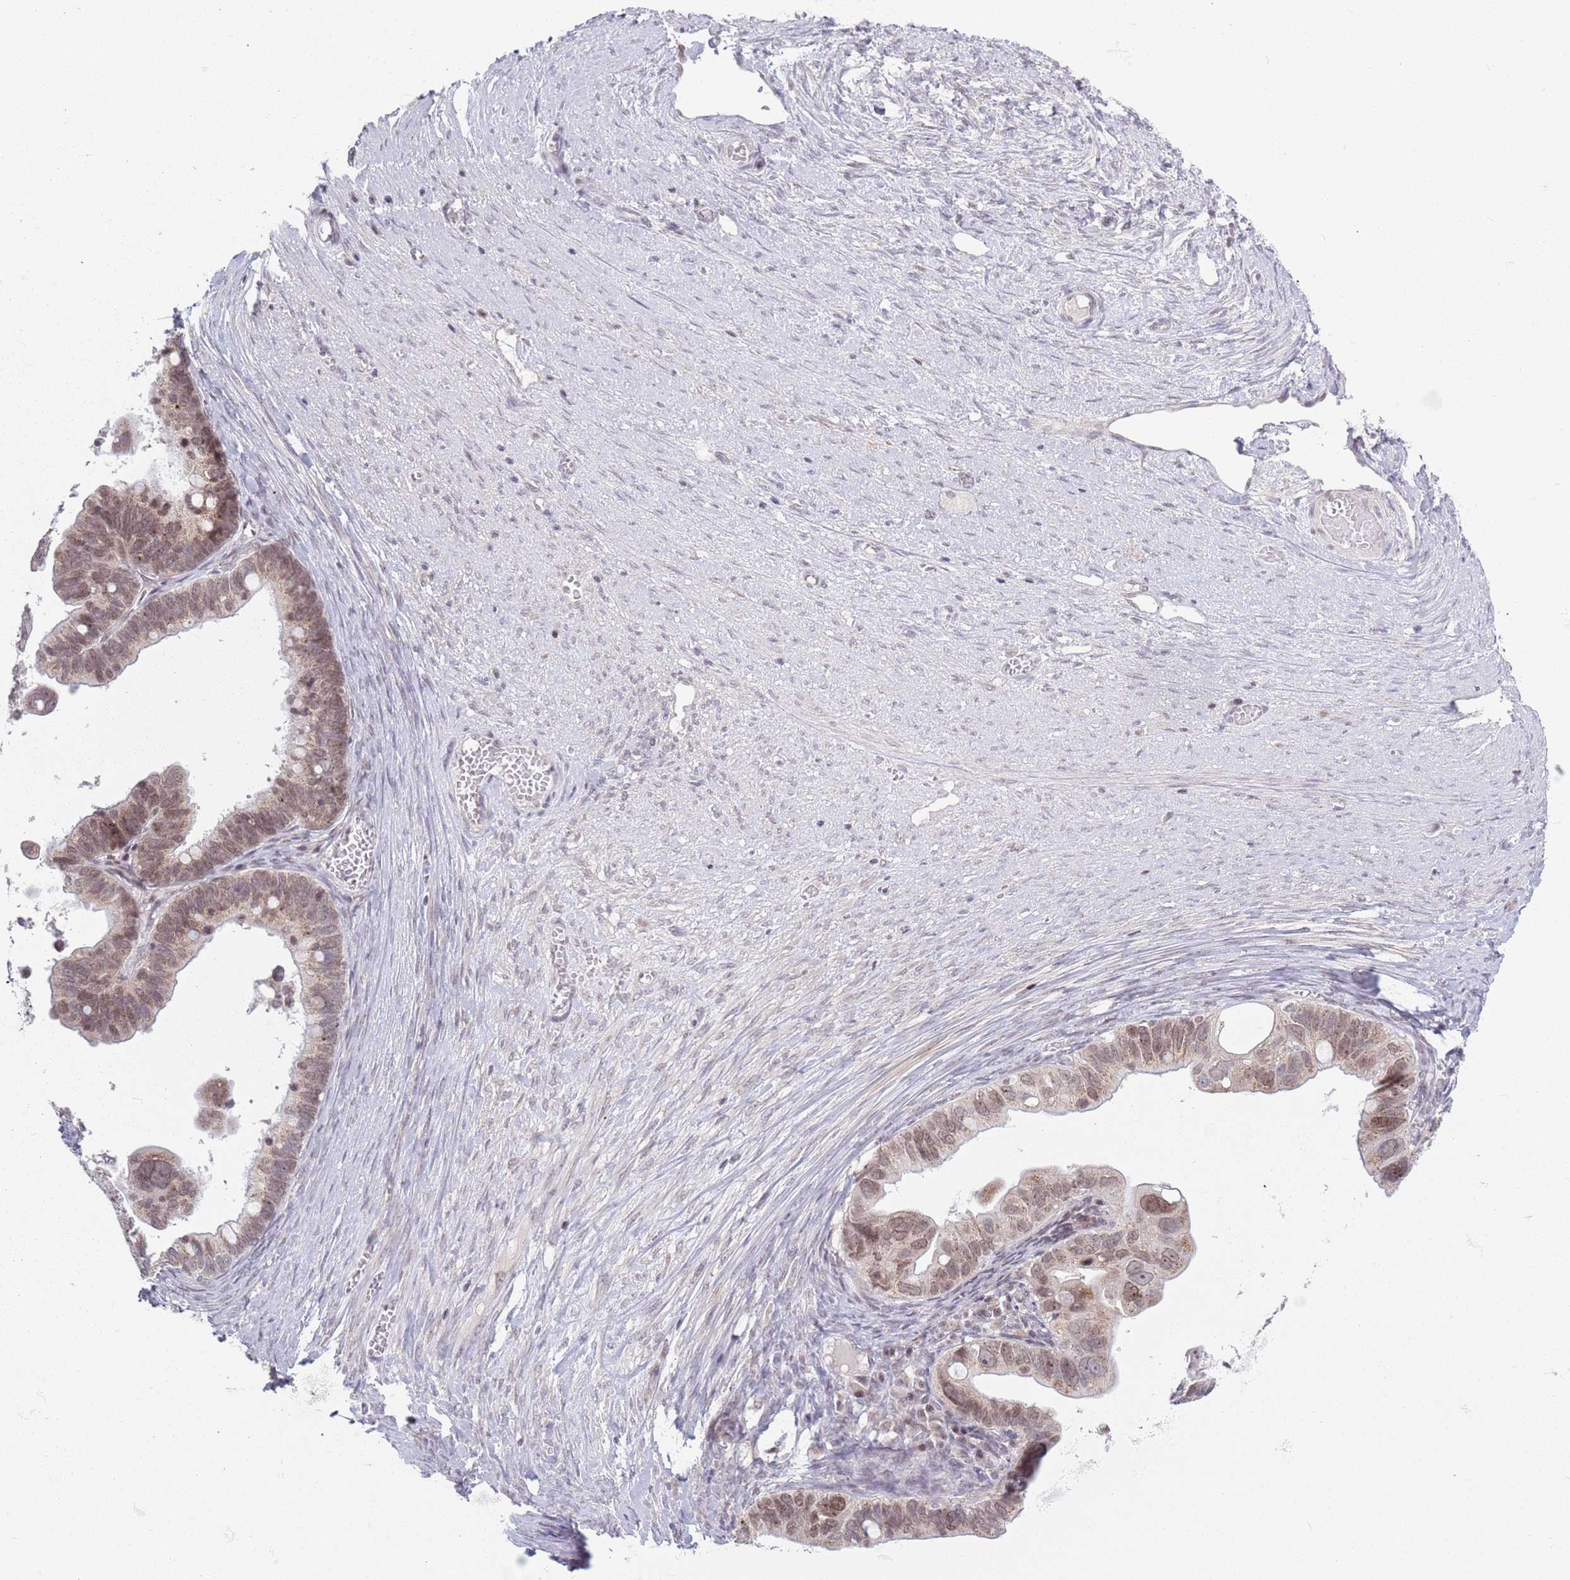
{"staining": {"intensity": "moderate", "quantity": ">75%", "location": "nuclear"}, "tissue": "ovarian cancer", "cell_type": "Tumor cells", "image_type": "cancer", "snomed": [{"axis": "morphology", "description": "Cystadenocarcinoma, serous, NOS"}, {"axis": "topography", "description": "Ovary"}], "caption": "Tumor cells demonstrate medium levels of moderate nuclear staining in approximately >75% of cells in serous cystadenocarcinoma (ovarian).", "gene": "MRPL34", "patient": {"sex": "female", "age": 56}}